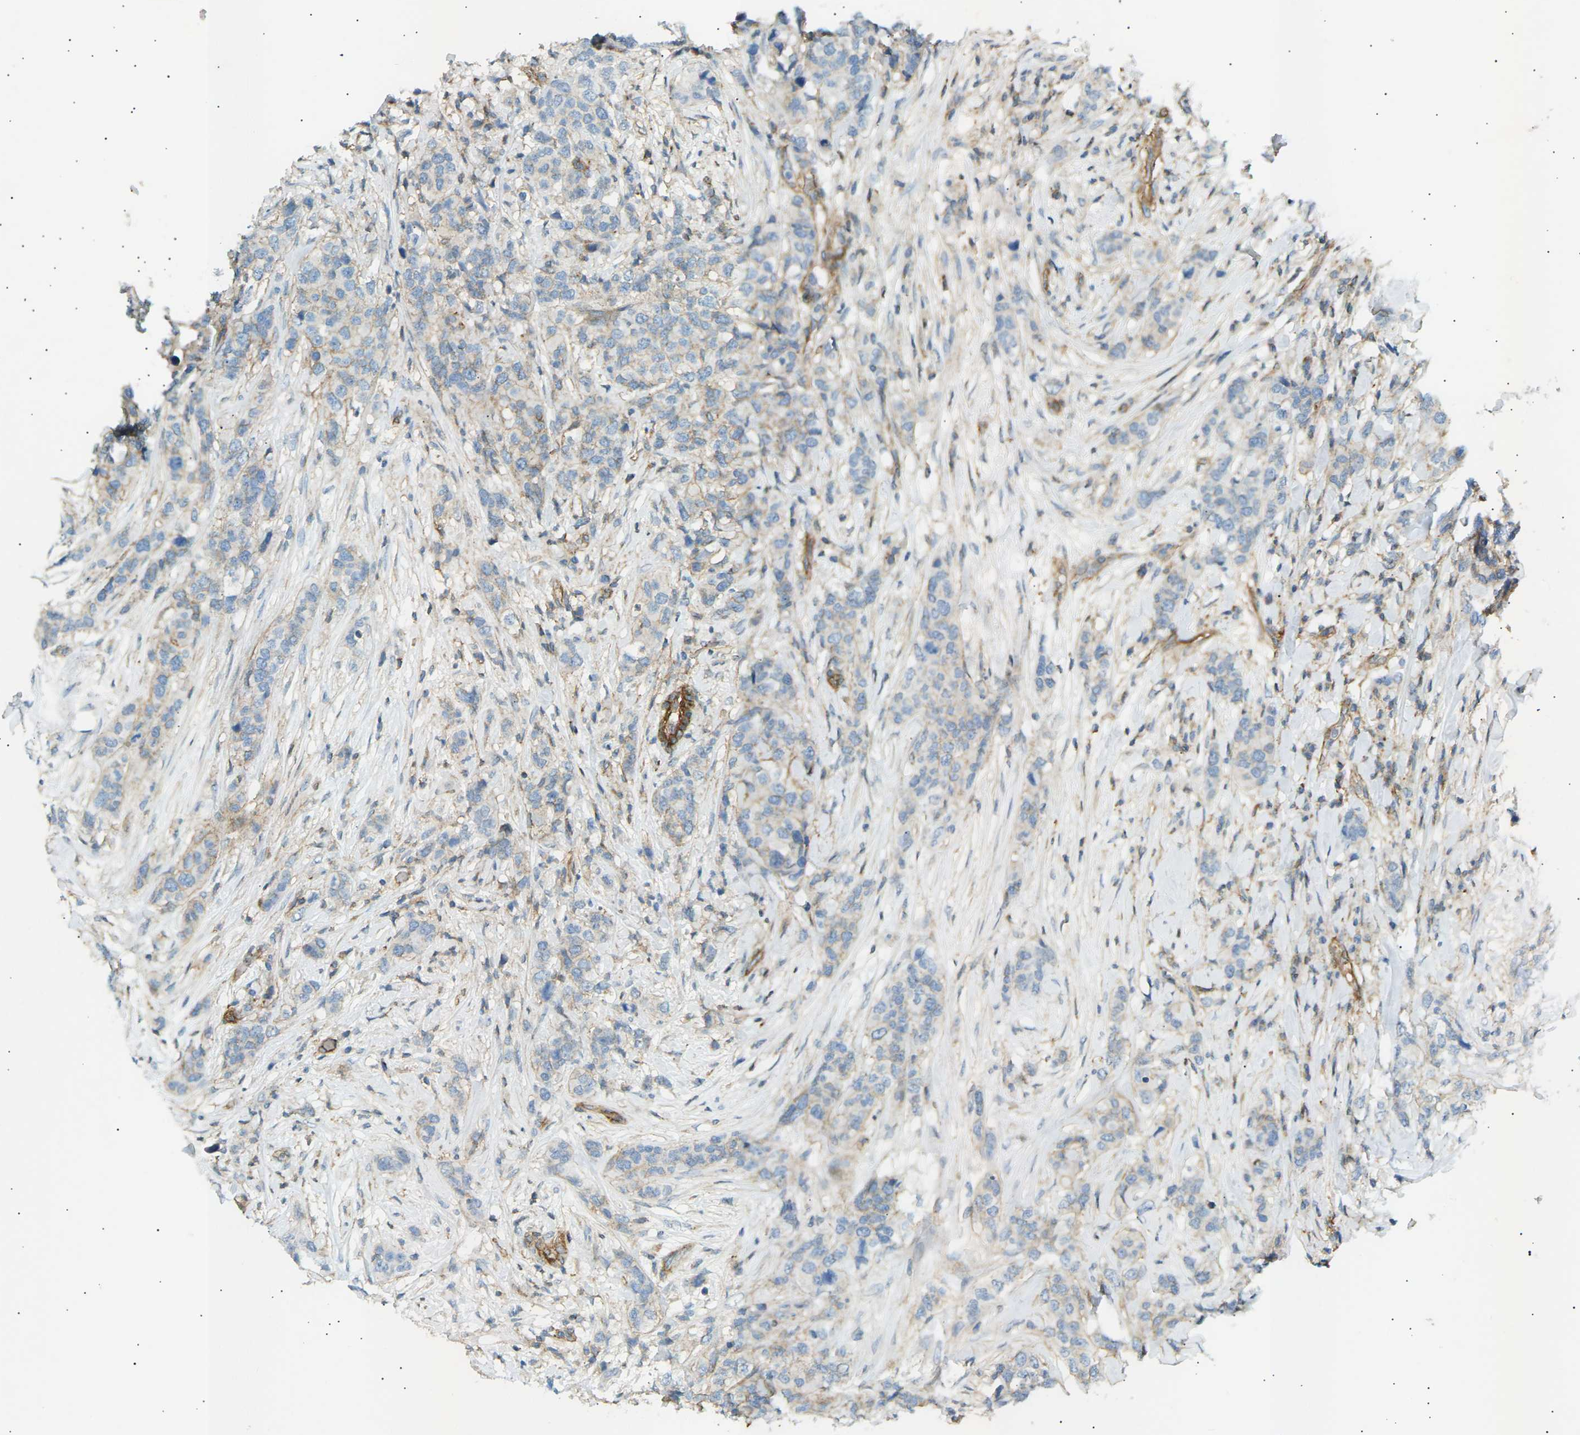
{"staining": {"intensity": "weak", "quantity": "<25%", "location": "cytoplasmic/membranous"}, "tissue": "breast cancer", "cell_type": "Tumor cells", "image_type": "cancer", "snomed": [{"axis": "morphology", "description": "Lobular carcinoma"}, {"axis": "topography", "description": "Breast"}], "caption": "Immunohistochemistry of human lobular carcinoma (breast) shows no expression in tumor cells. Brightfield microscopy of immunohistochemistry stained with DAB (3,3'-diaminobenzidine) (brown) and hematoxylin (blue), captured at high magnification.", "gene": "ATP2B4", "patient": {"sex": "female", "age": 59}}